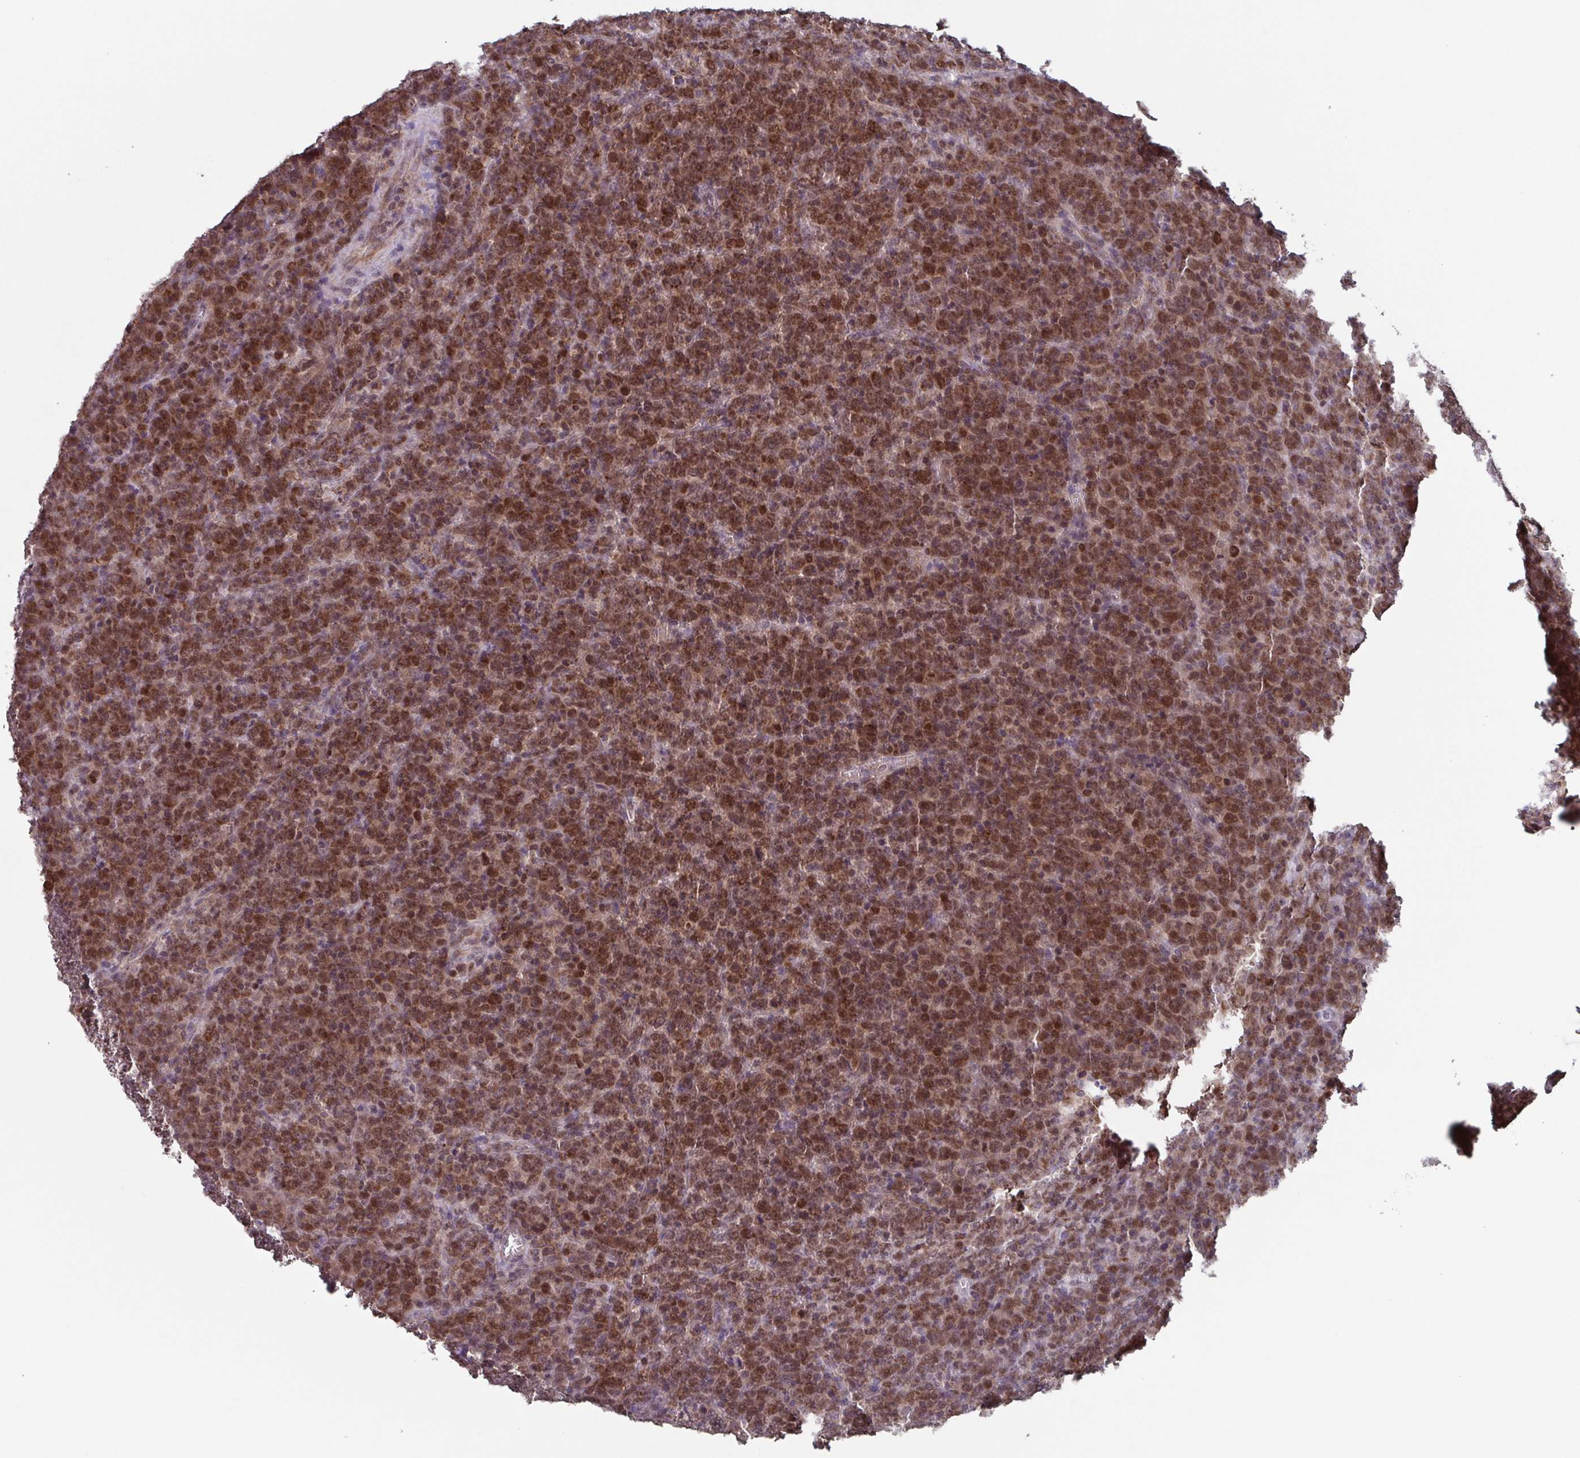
{"staining": {"intensity": "moderate", "quantity": ">75%", "location": "cytoplasmic/membranous,nuclear"}, "tissue": "lymphoma", "cell_type": "Tumor cells", "image_type": "cancer", "snomed": [{"axis": "morphology", "description": "Malignant lymphoma, non-Hodgkin's type, High grade"}, {"axis": "topography", "description": "Lymph node"}], "caption": "Immunohistochemical staining of malignant lymphoma, non-Hodgkin's type (high-grade) reveals medium levels of moderate cytoplasmic/membranous and nuclear staining in approximately >75% of tumor cells.", "gene": "TTC19", "patient": {"sex": "male", "age": 51}}